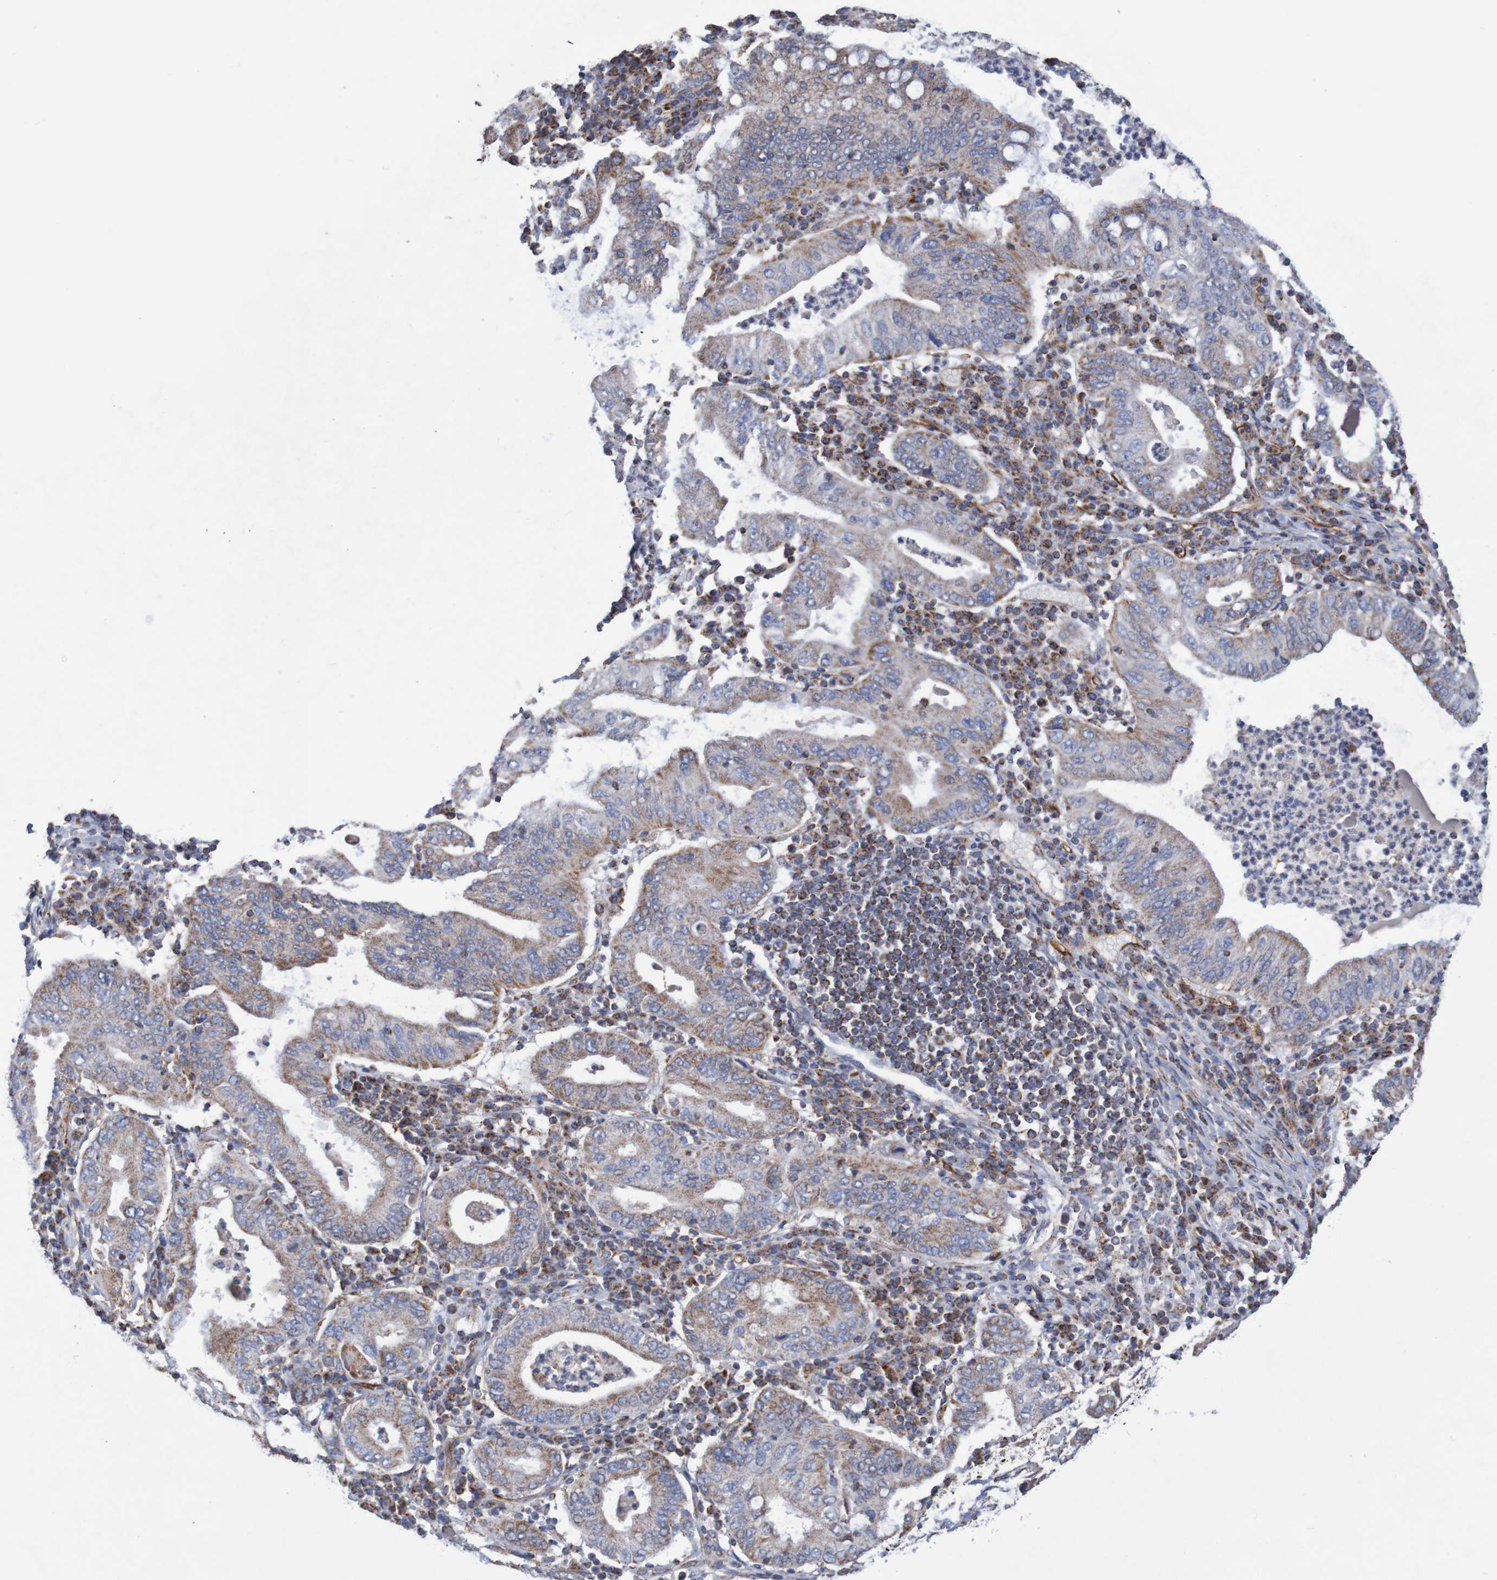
{"staining": {"intensity": "moderate", "quantity": ">75%", "location": "cytoplasmic/membranous"}, "tissue": "stomach cancer", "cell_type": "Tumor cells", "image_type": "cancer", "snomed": [{"axis": "morphology", "description": "Normal tissue, NOS"}, {"axis": "morphology", "description": "Adenocarcinoma, NOS"}, {"axis": "topography", "description": "Esophagus"}, {"axis": "topography", "description": "Stomach, upper"}, {"axis": "topography", "description": "Peripheral nerve tissue"}], "caption": "The micrograph exhibits staining of stomach adenocarcinoma, revealing moderate cytoplasmic/membranous protein staining (brown color) within tumor cells. The staining is performed using DAB (3,3'-diaminobenzidine) brown chromogen to label protein expression. The nuclei are counter-stained blue using hematoxylin.", "gene": "MMEL1", "patient": {"sex": "male", "age": 62}}